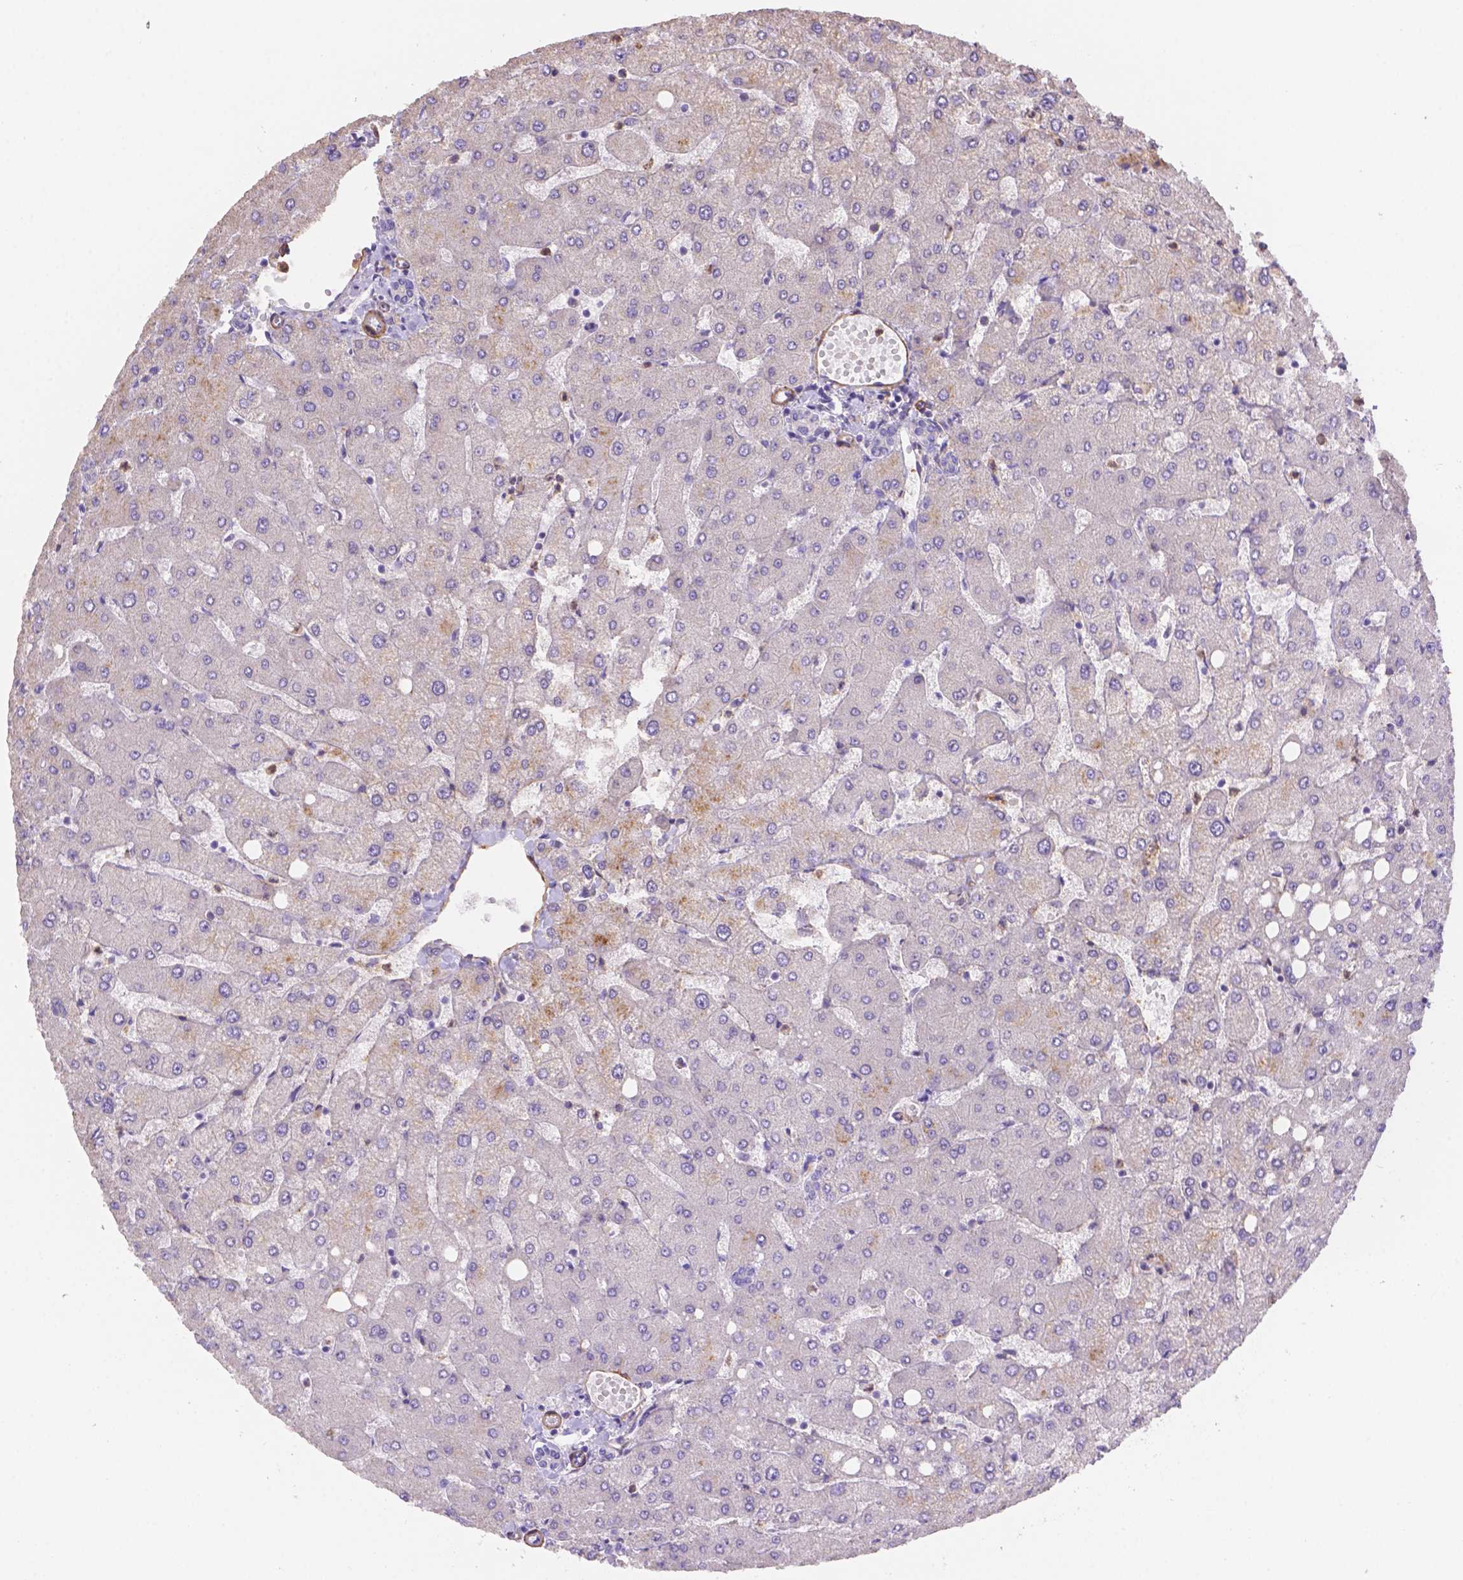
{"staining": {"intensity": "negative", "quantity": "none", "location": "none"}, "tissue": "liver", "cell_type": "Cholangiocytes", "image_type": "normal", "snomed": [{"axis": "morphology", "description": "Normal tissue, NOS"}, {"axis": "topography", "description": "Liver"}], "caption": "A high-resolution image shows IHC staining of normal liver, which displays no significant staining in cholangiocytes. (Brightfield microscopy of DAB (3,3'-diaminobenzidine) IHC at high magnification).", "gene": "NXPE2", "patient": {"sex": "female", "age": 54}}